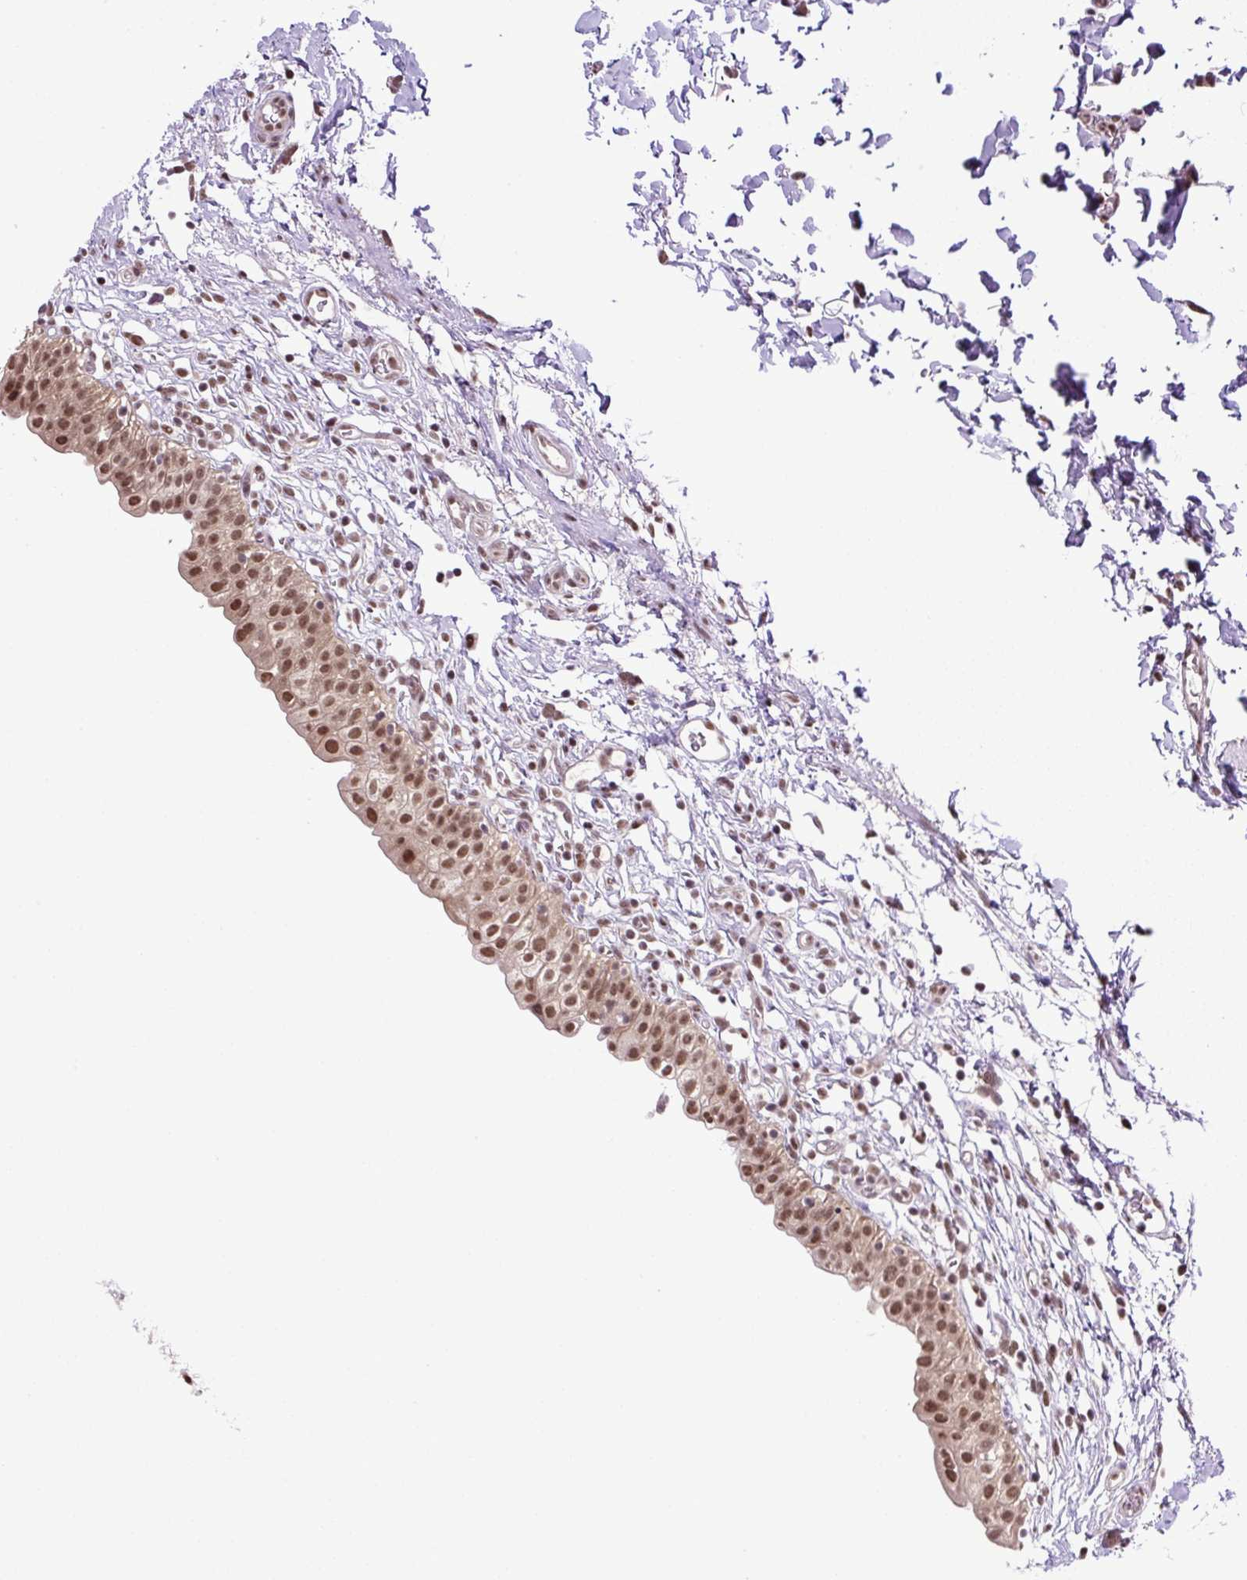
{"staining": {"intensity": "moderate", "quantity": ">75%", "location": "cytoplasmic/membranous,nuclear"}, "tissue": "urinary bladder", "cell_type": "Urothelial cells", "image_type": "normal", "snomed": [{"axis": "morphology", "description": "Normal tissue, NOS"}, {"axis": "topography", "description": "Urinary bladder"}, {"axis": "topography", "description": "Peripheral nerve tissue"}], "caption": "This photomicrograph displays immunohistochemistry staining of unremarkable urinary bladder, with medium moderate cytoplasmic/membranous,nuclear positivity in about >75% of urothelial cells.", "gene": "SGTA", "patient": {"sex": "male", "age": 55}}